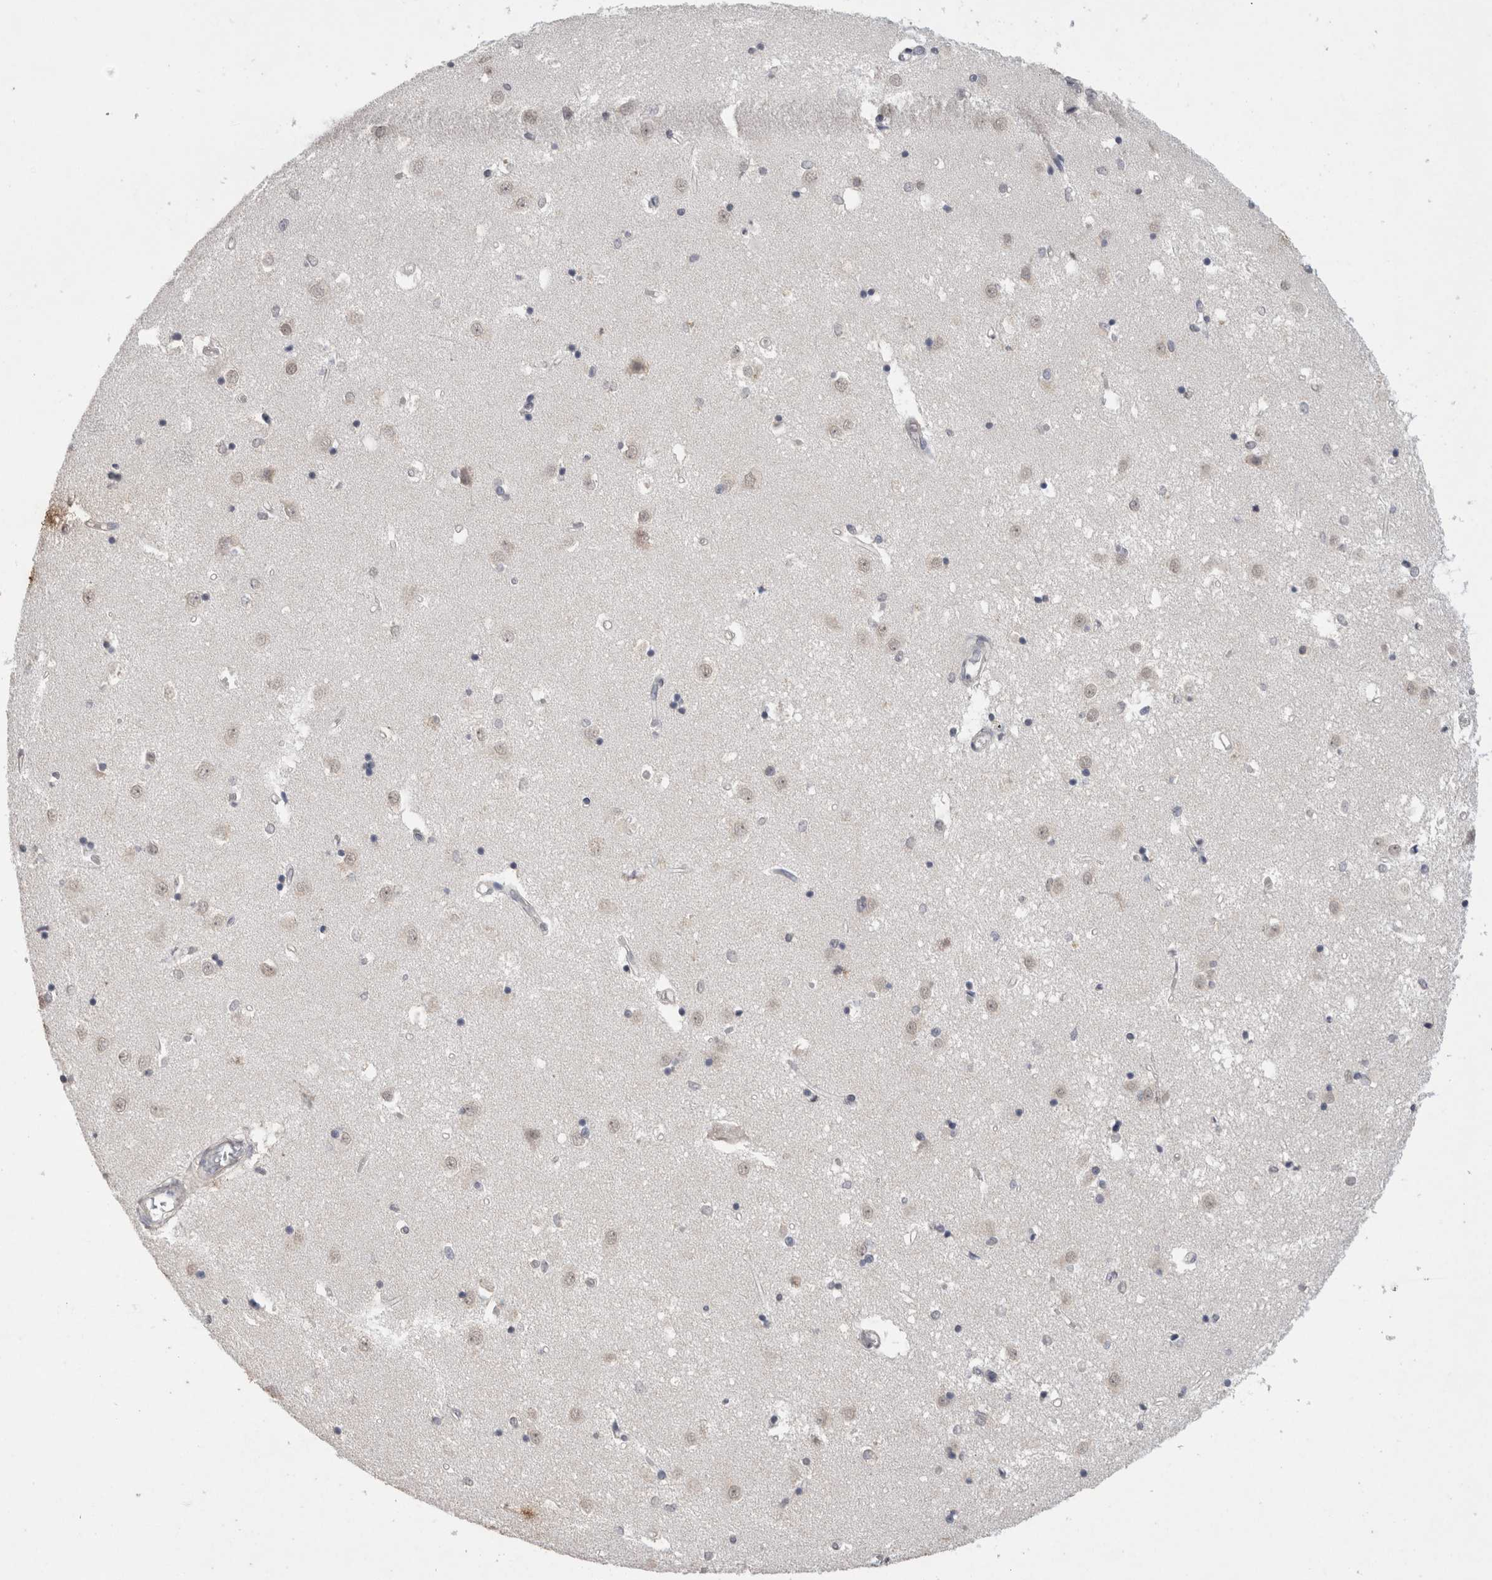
{"staining": {"intensity": "negative", "quantity": "none", "location": "none"}, "tissue": "caudate", "cell_type": "Glial cells", "image_type": "normal", "snomed": [{"axis": "morphology", "description": "Normal tissue, NOS"}, {"axis": "topography", "description": "Lateral ventricle wall"}], "caption": "A high-resolution histopathology image shows IHC staining of normal caudate, which displays no significant staining in glial cells. (DAB (3,3'-diaminobenzidine) IHC with hematoxylin counter stain).", "gene": "CDH13", "patient": {"sex": "male", "age": 45}}